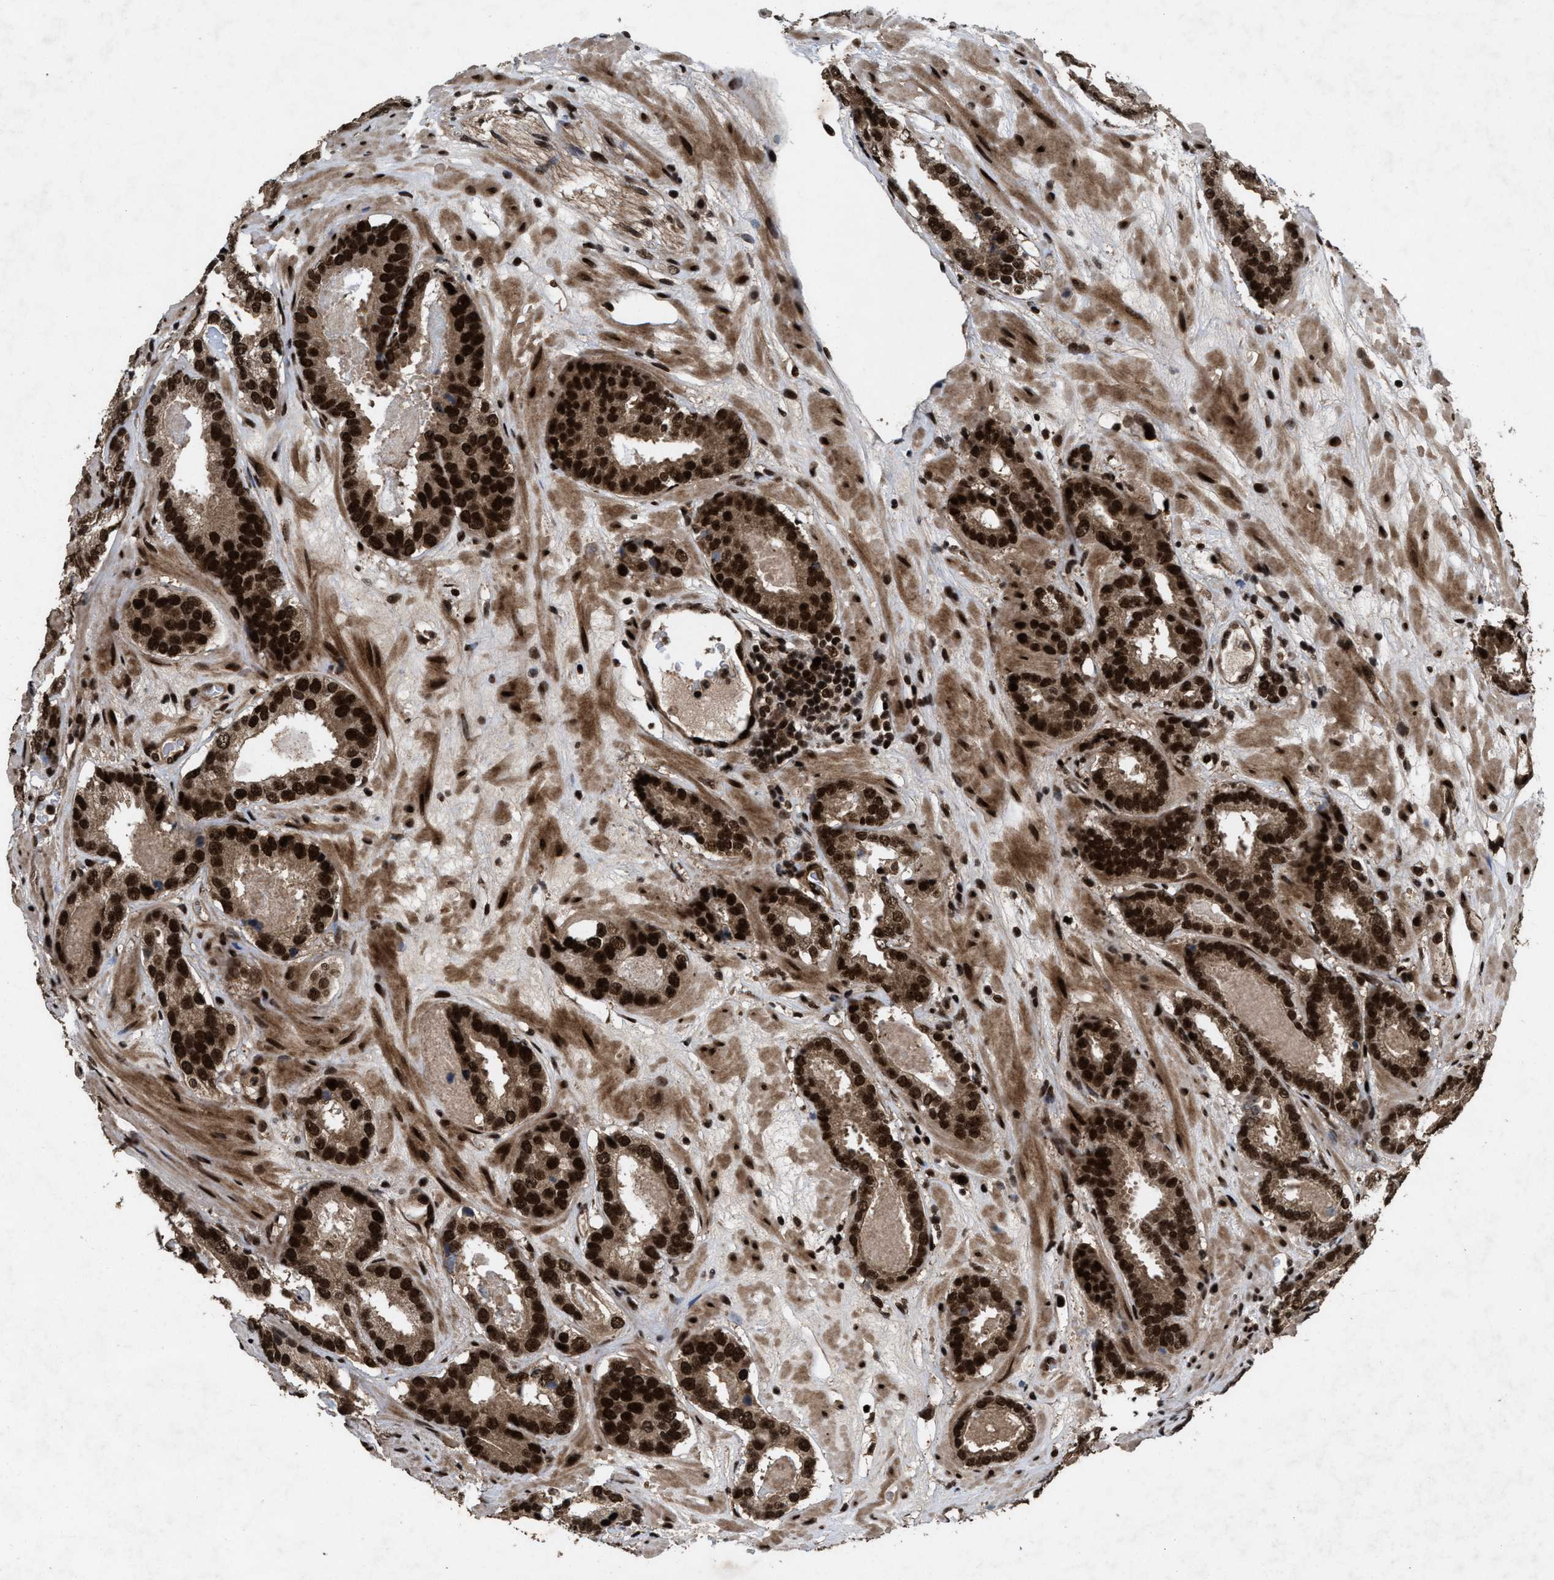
{"staining": {"intensity": "strong", "quantity": ">75%", "location": "cytoplasmic/membranous,nuclear"}, "tissue": "prostate cancer", "cell_type": "Tumor cells", "image_type": "cancer", "snomed": [{"axis": "morphology", "description": "Adenocarcinoma, Low grade"}, {"axis": "topography", "description": "Prostate"}], "caption": "Approximately >75% of tumor cells in prostate cancer (adenocarcinoma (low-grade)) display strong cytoplasmic/membranous and nuclear protein positivity as visualized by brown immunohistochemical staining.", "gene": "WIZ", "patient": {"sex": "male", "age": 69}}